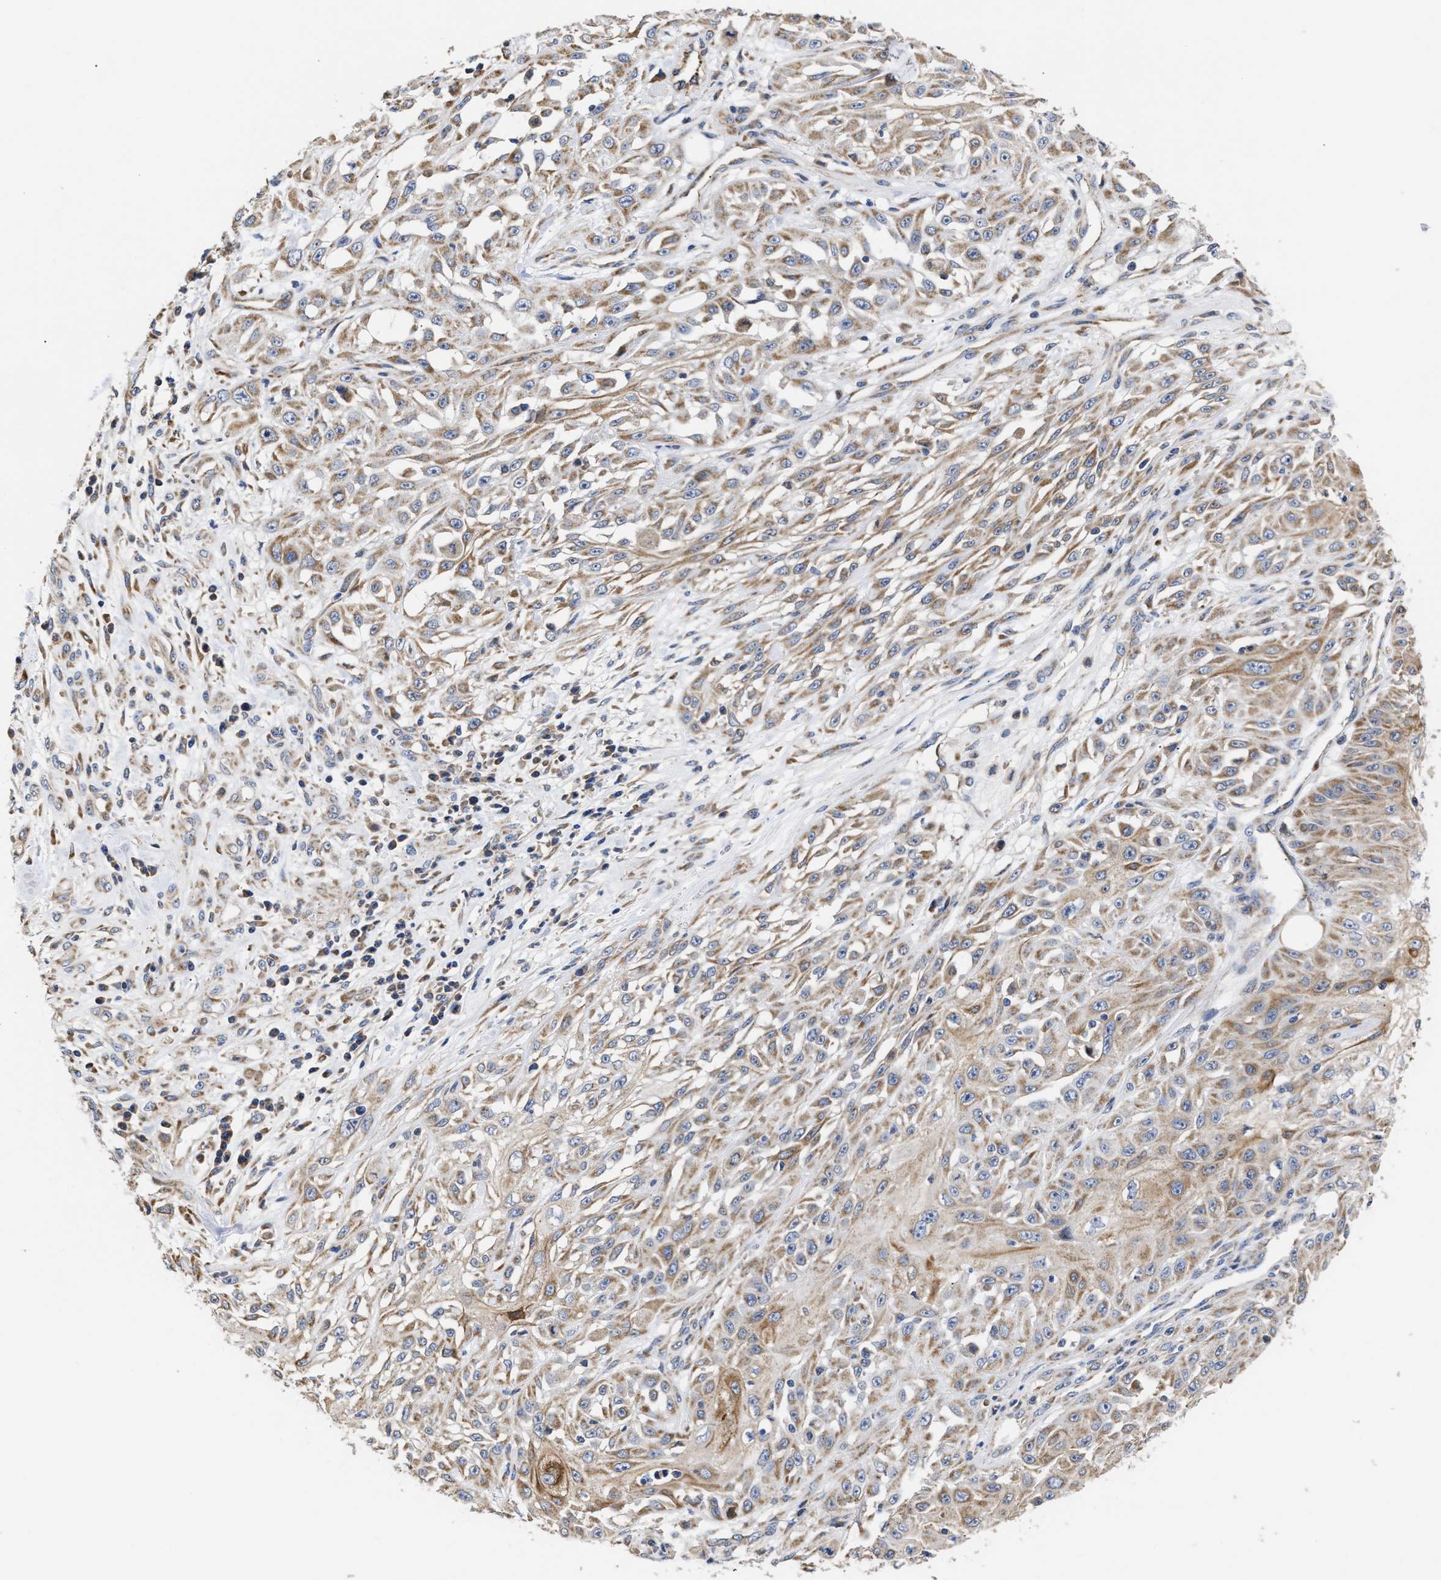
{"staining": {"intensity": "moderate", "quantity": ">75%", "location": "cytoplasmic/membranous"}, "tissue": "skin cancer", "cell_type": "Tumor cells", "image_type": "cancer", "snomed": [{"axis": "morphology", "description": "Squamous cell carcinoma, NOS"}, {"axis": "morphology", "description": "Squamous cell carcinoma, metastatic, NOS"}, {"axis": "topography", "description": "Skin"}, {"axis": "topography", "description": "Lymph node"}], "caption": "An IHC histopathology image of tumor tissue is shown. Protein staining in brown labels moderate cytoplasmic/membranous positivity in skin cancer (metastatic squamous cell carcinoma) within tumor cells.", "gene": "MALSU1", "patient": {"sex": "male", "age": 75}}